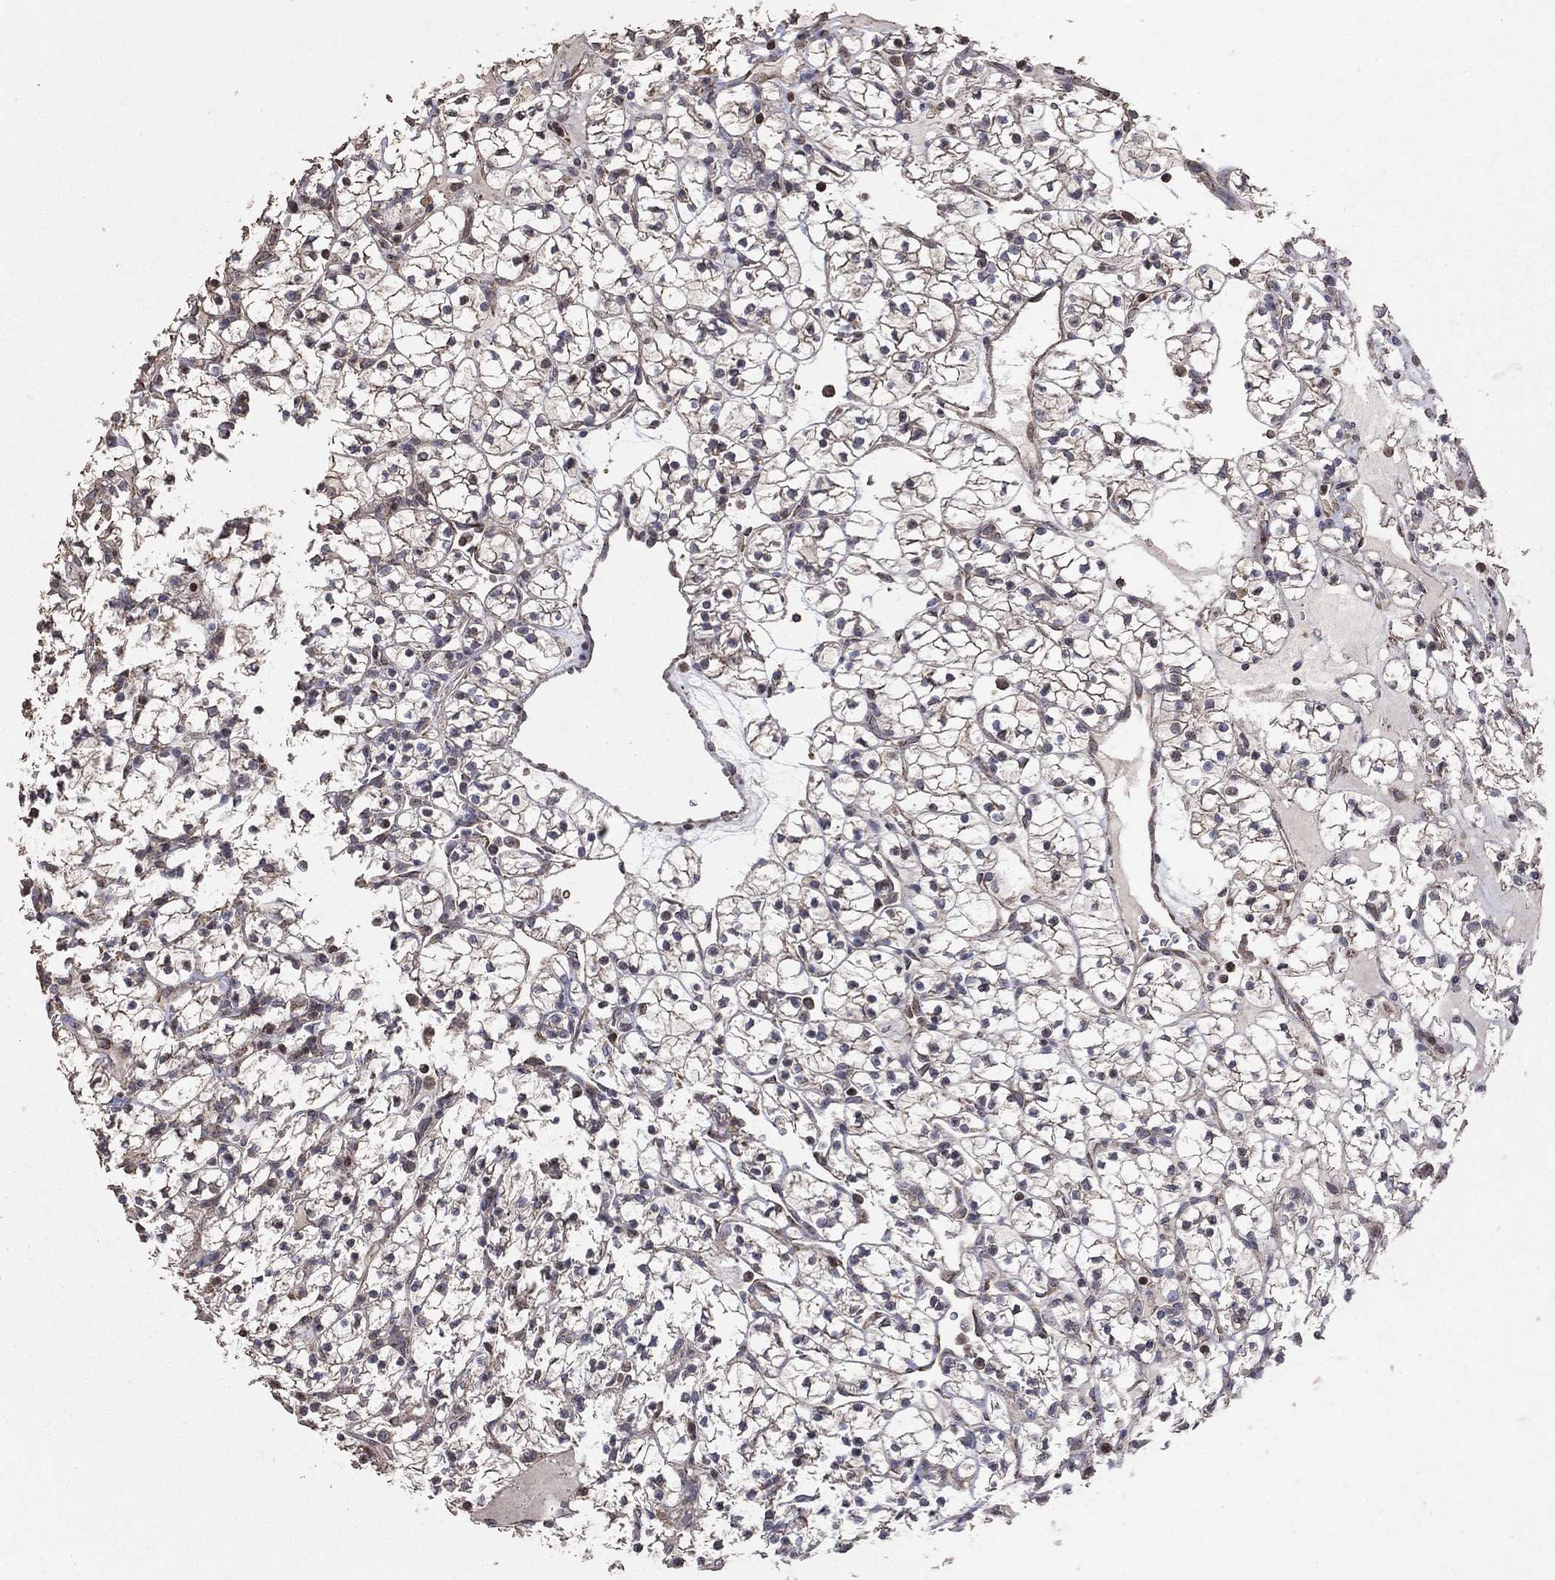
{"staining": {"intensity": "weak", "quantity": "25%-75%", "location": "cytoplasmic/membranous"}, "tissue": "renal cancer", "cell_type": "Tumor cells", "image_type": "cancer", "snomed": [{"axis": "morphology", "description": "Adenocarcinoma, NOS"}, {"axis": "topography", "description": "Kidney"}], "caption": "Weak cytoplasmic/membranous protein staining is seen in about 25%-75% of tumor cells in renal cancer.", "gene": "LY6K", "patient": {"sex": "female", "age": 89}}